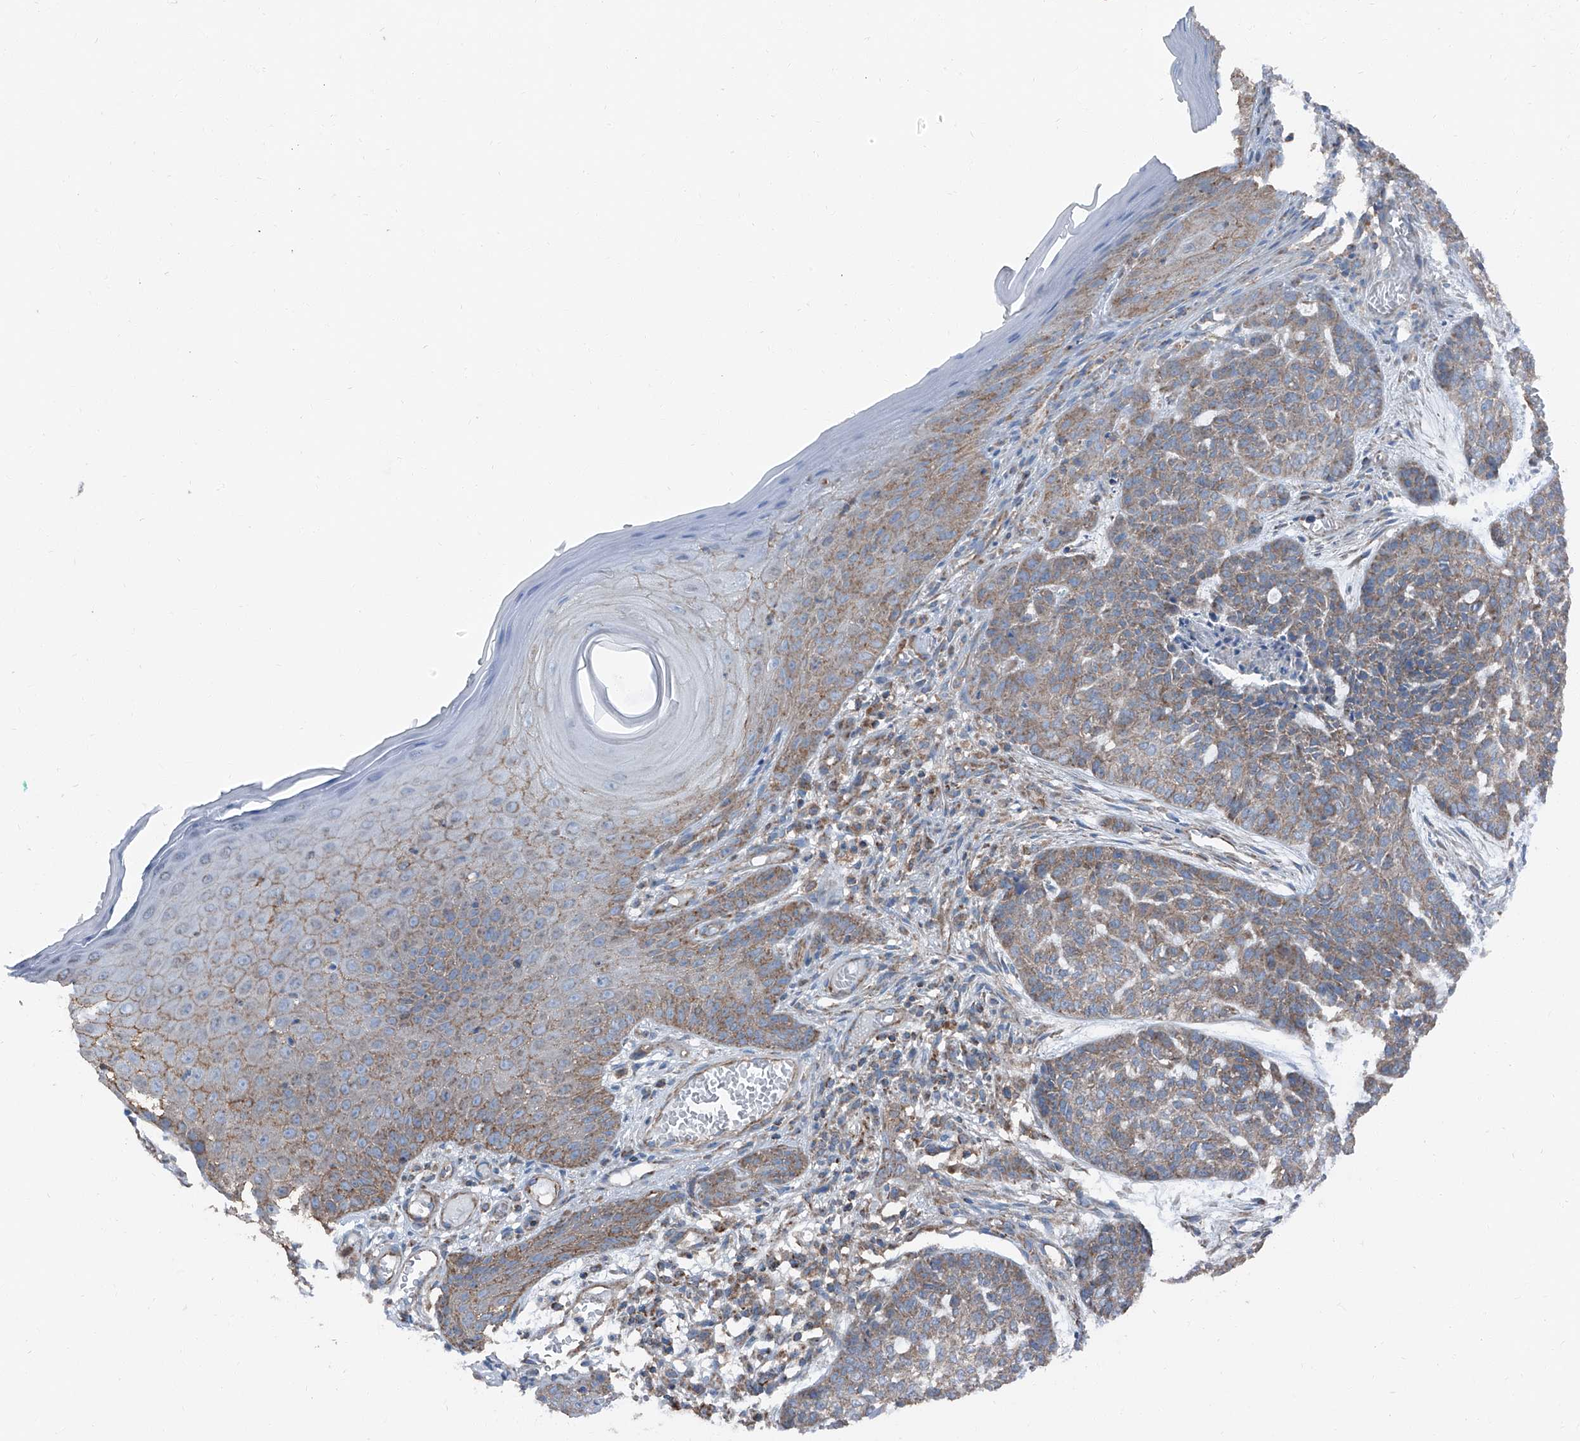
{"staining": {"intensity": "weak", "quantity": "25%-75%", "location": "cytoplasmic/membranous"}, "tissue": "skin cancer", "cell_type": "Tumor cells", "image_type": "cancer", "snomed": [{"axis": "morphology", "description": "Basal cell carcinoma"}, {"axis": "topography", "description": "Skin"}], "caption": "IHC (DAB) staining of human basal cell carcinoma (skin) reveals weak cytoplasmic/membranous protein staining in approximately 25%-75% of tumor cells.", "gene": "GPR142", "patient": {"sex": "female", "age": 64}}